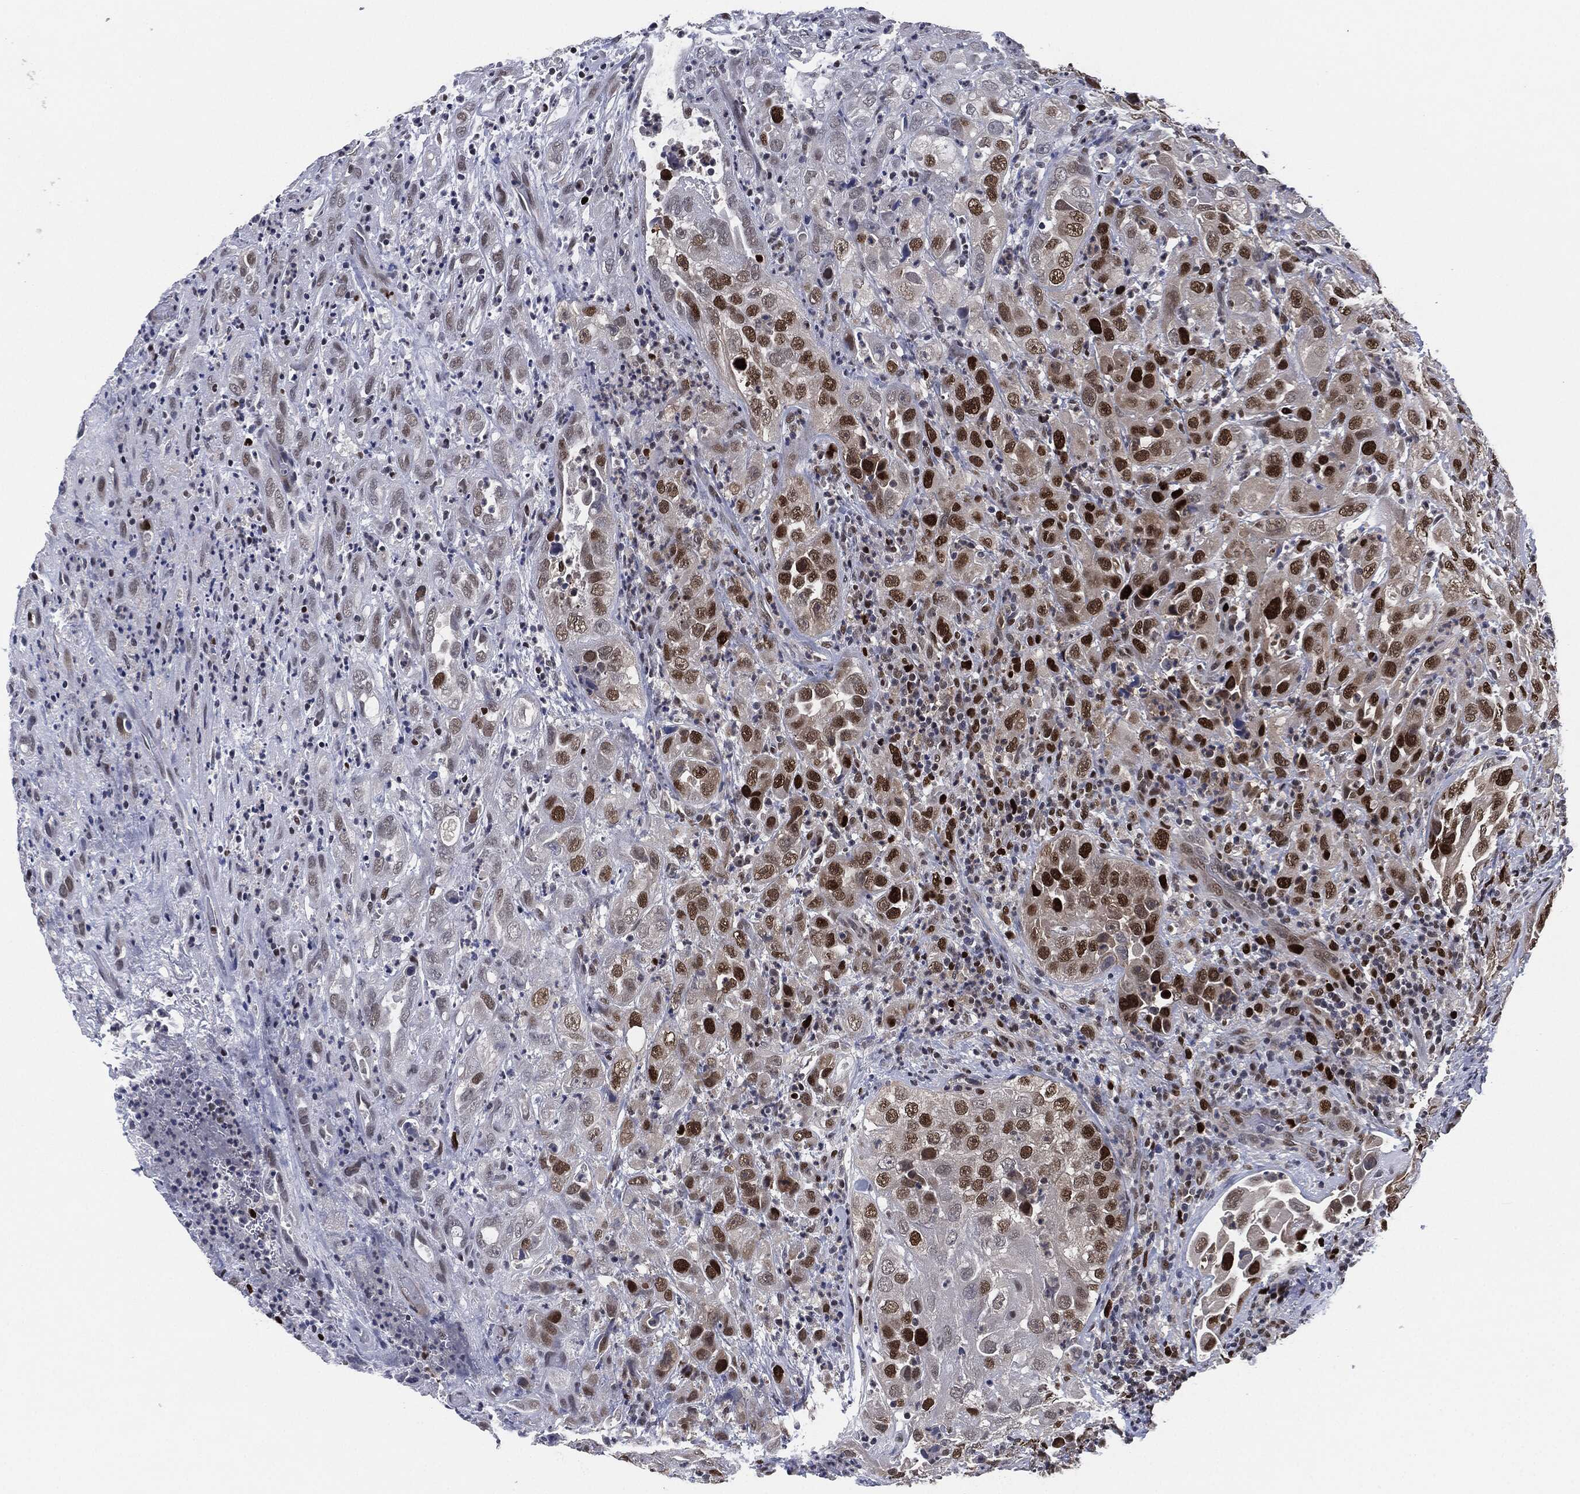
{"staining": {"intensity": "strong", "quantity": "25%-75%", "location": "nuclear"}, "tissue": "urothelial cancer", "cell_type": "Tumor cells", "image_type": "cancer", "snomed": [{"axis": "morphology", "description": "Urothelial carcinoma, High grade"}, {"axis": "topography", "description": "Urinary bladder"}], "caption": "High-power microscopy captured an IHC photomicrograph of urothelial cancer, revealing strong nuclear expression in approximately 25%-75% of tumor cells.", "gene": "PCNA", "patient": {"sex": "female", "age": 41}}